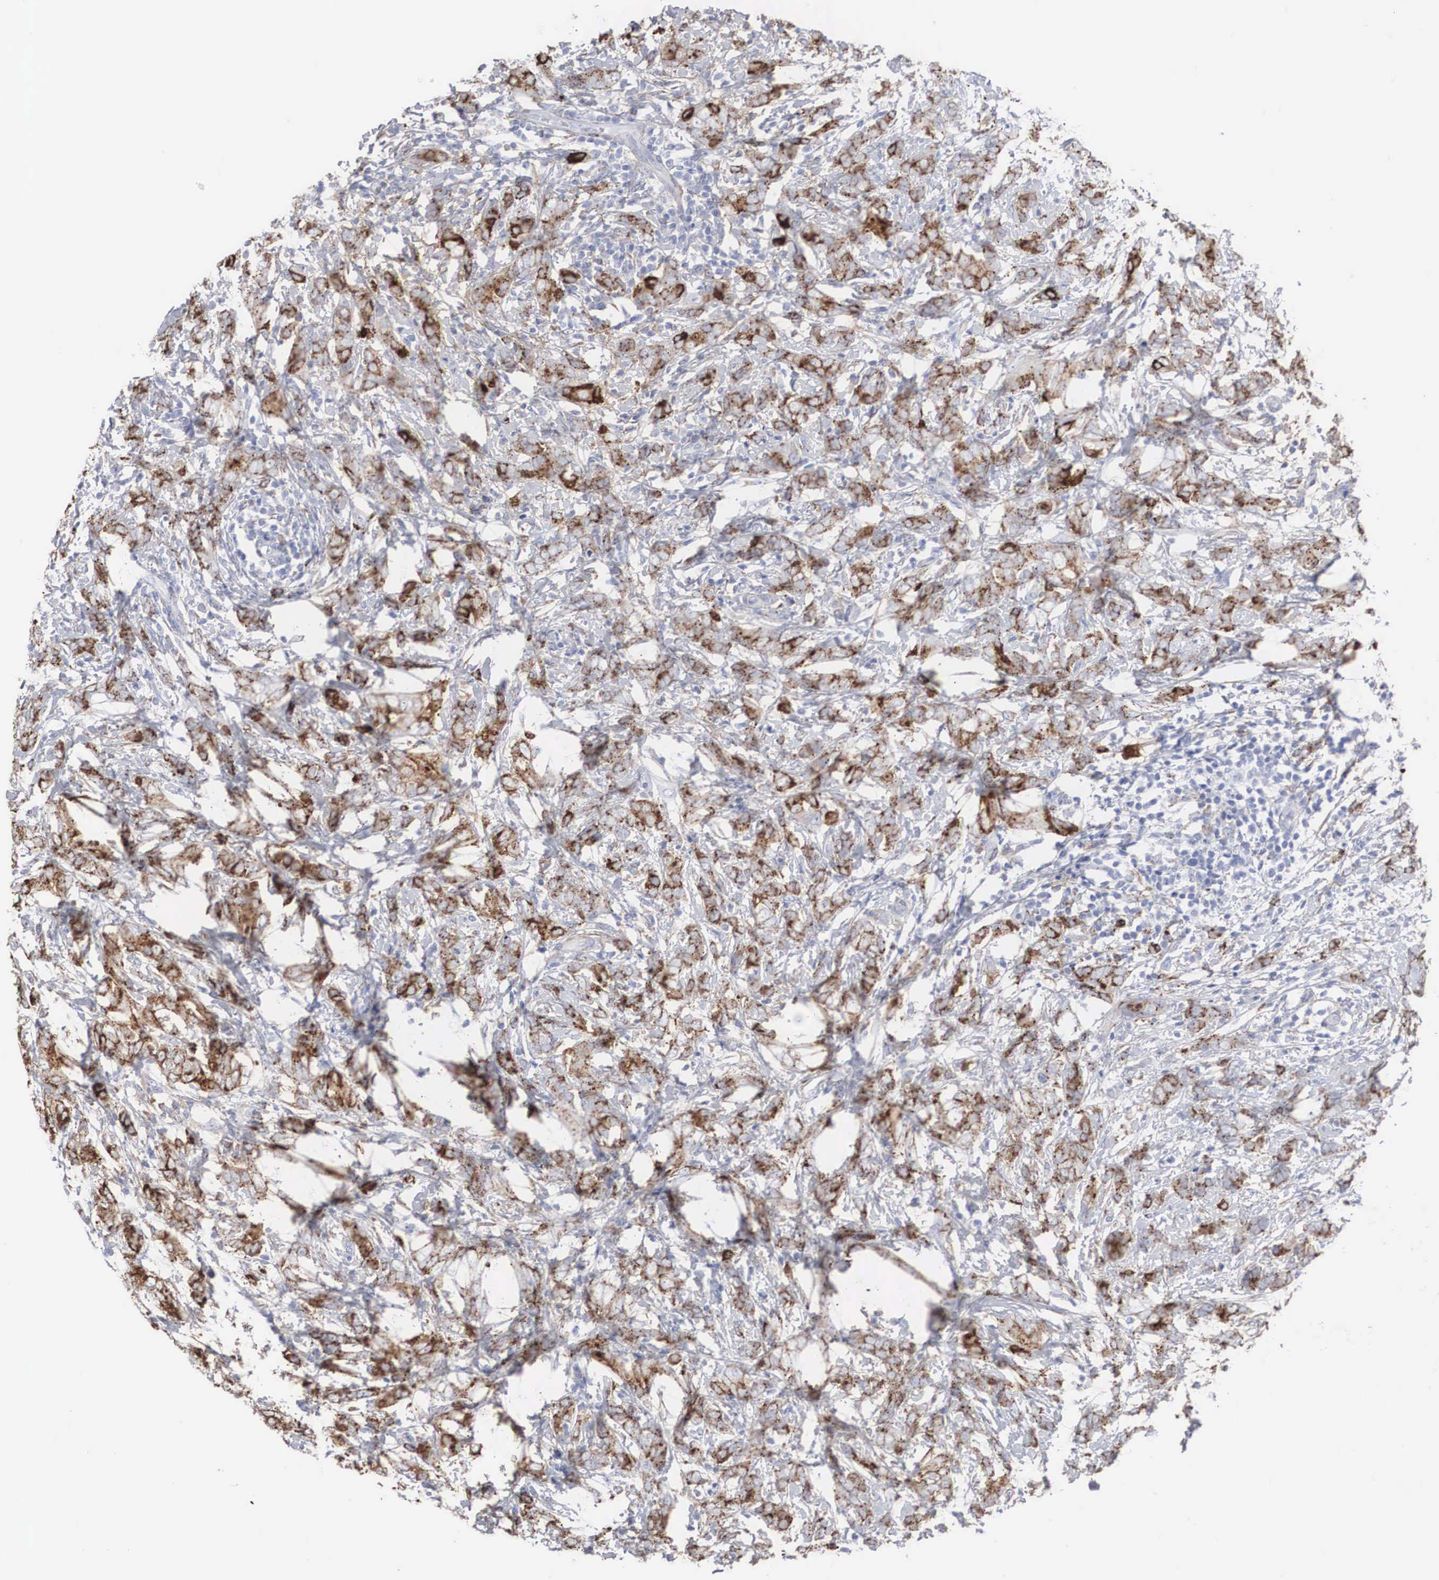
{"staining": {"intensity": "strong", "quantity": ">75%", "location": "cytoplasmic/membranous"}, "tissue": "breast cancer", "cell_type": "Tumor cells", "image_type": "cancer", "snomed": [{"axis": "morphology", "description": "Duct carcinoma"}, {"axis": "topography", "description": "Breast"}], "caption": "An image of human breast cancer (invasive ductal carcinoma) stained for a protein demonstrates strong cytoplasmic/membranous brown staining in tumor cells. Using DAB (3,3'-diaminobenzidine) (brown) and hematoxylin (blue) stains, captured at high magnification using brightfield microscopy.", "gene": "LGALS3BP", "patient": {"sex": "female", "age": 53}}